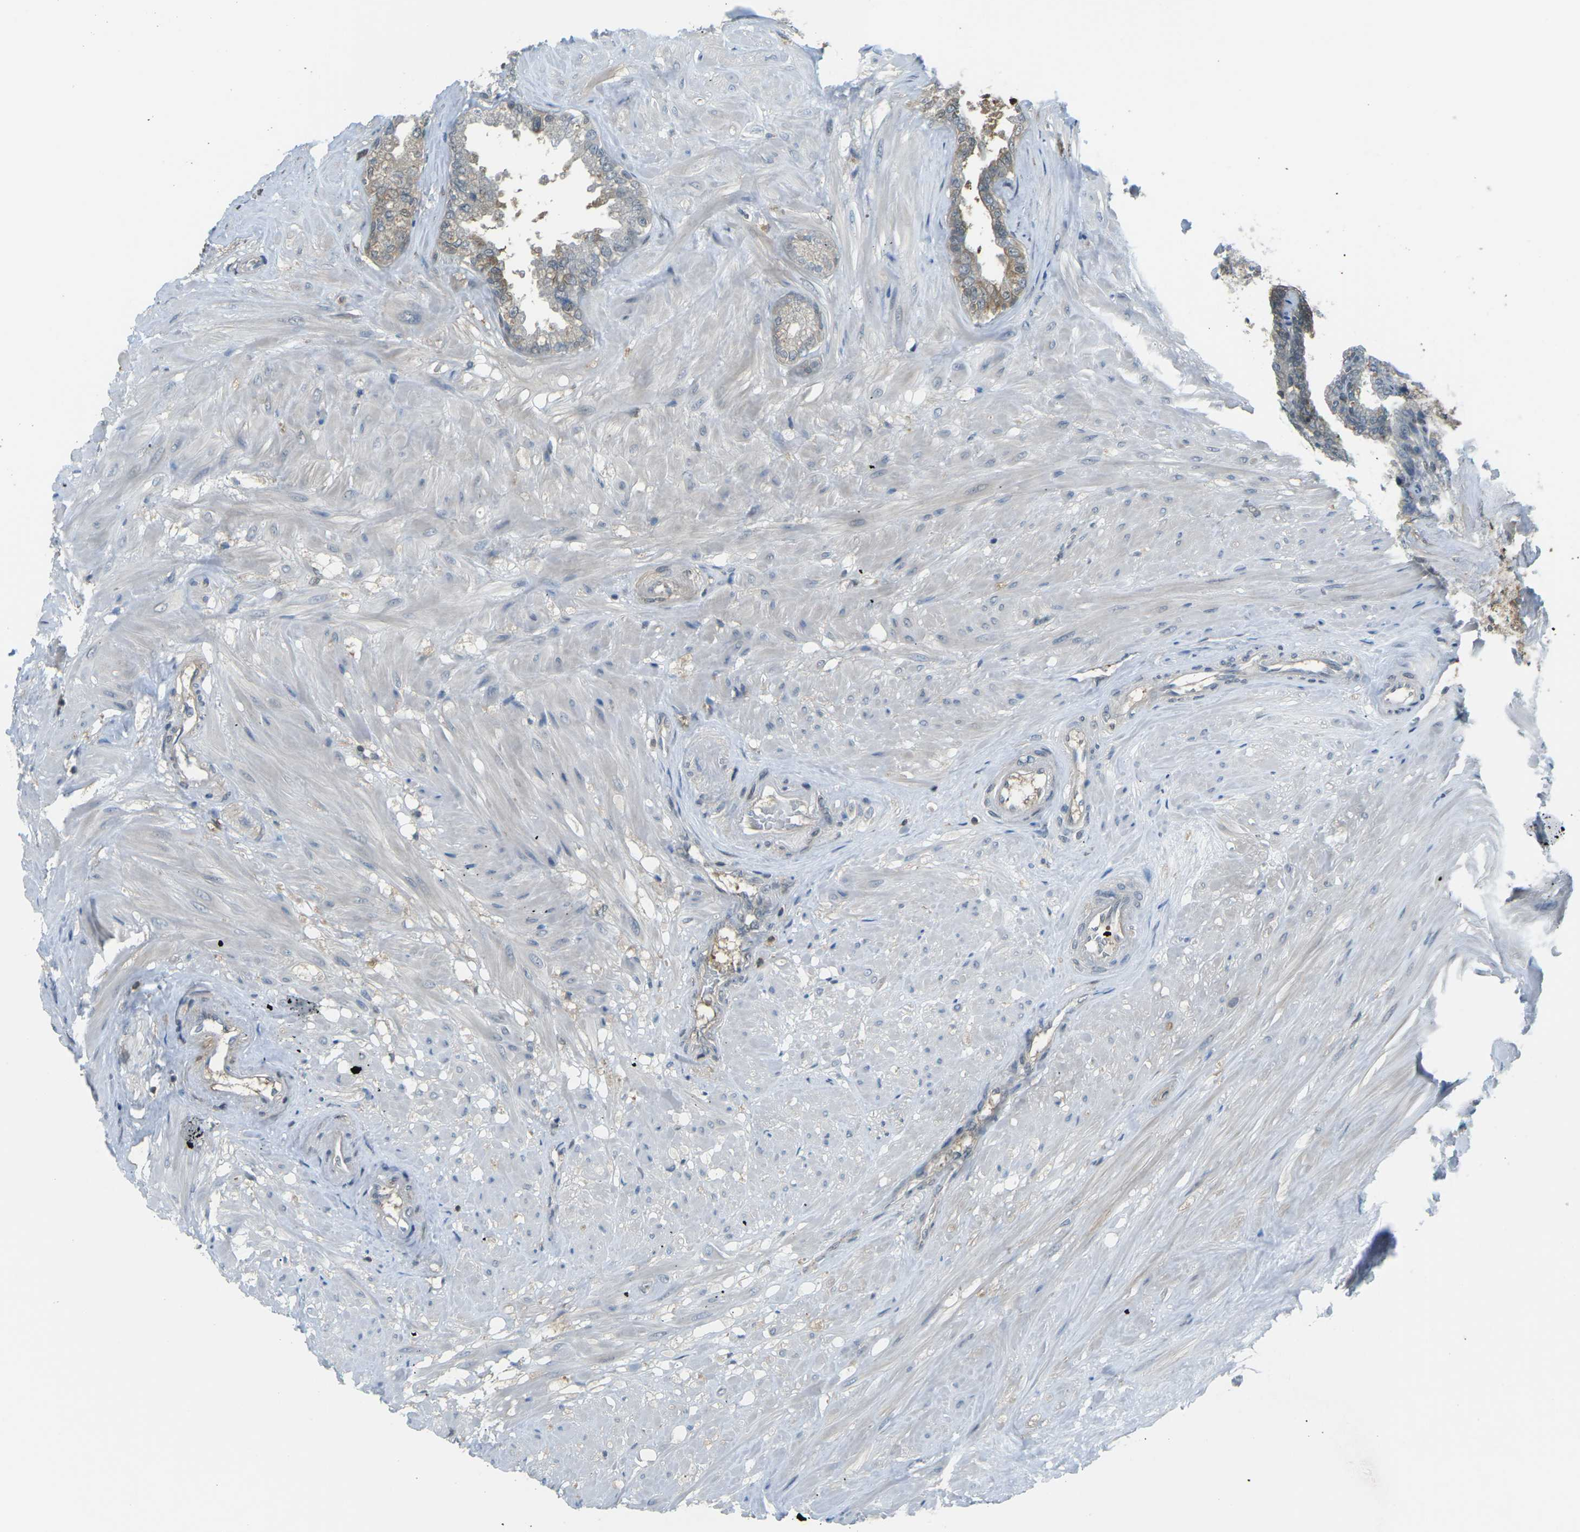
{"staining": {"intensity": "moderate", "quantity": ">75%", "location": "cytoplasmic/membranous"}, "tissue": "seminal vesicle", "cell_type": "Glandular cells", "image_type": "normal", "snomed": [{"axis": "morphology", "description": "Normal tissue, NOS"}, {"axis": "topography", "description": "Seminal veicle"}], "caption": "Moderate cytoplasmic/membranous expression for a protein is identified in approximately >75% of glandular cells of unremarkable seminal vesicle using IHC.", "gene": "PIEZO2", "patient": {"sex": "male", "age": 46}}